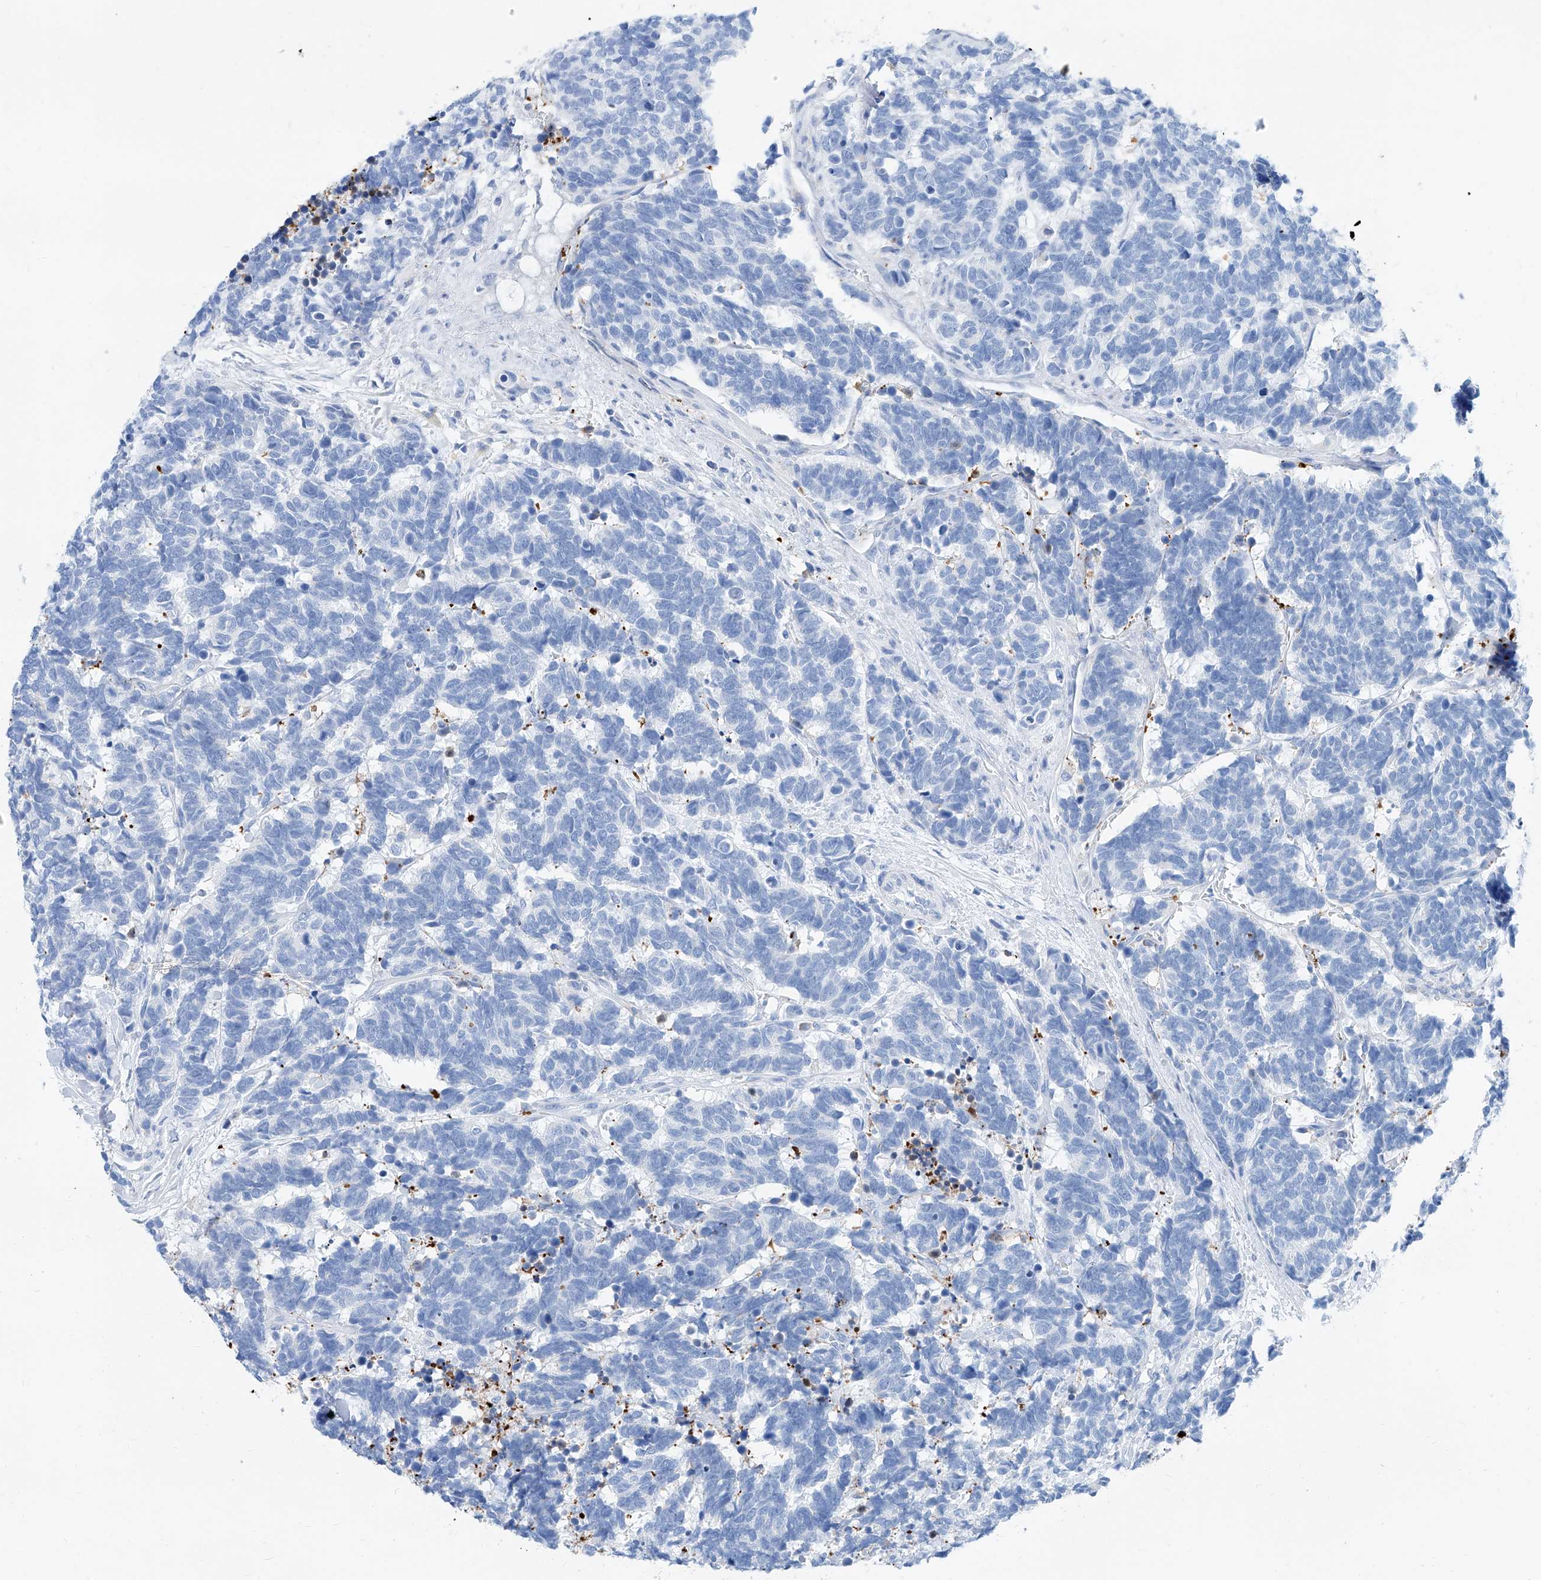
{"staining": {"intensity": "negative", "quantity": "none", "location": "none"}, "tissue": "carcinoid", "cell_type": "Tumor cells", "image_type": "cancer", "snomed": [{"axis": "morphology", "description": "Carcinoma, NOS"}, {"axis": "morphology", "description": "Carcinoid, malignant, NOS"}, {"axis": "topography", "description": "Urinary bladder"}], "caption": "The histopathology image shows no staining of tumor cells in carcinoma.", "gene": "SLC25A29", "patient": {"sex": "male", "age": 57}}